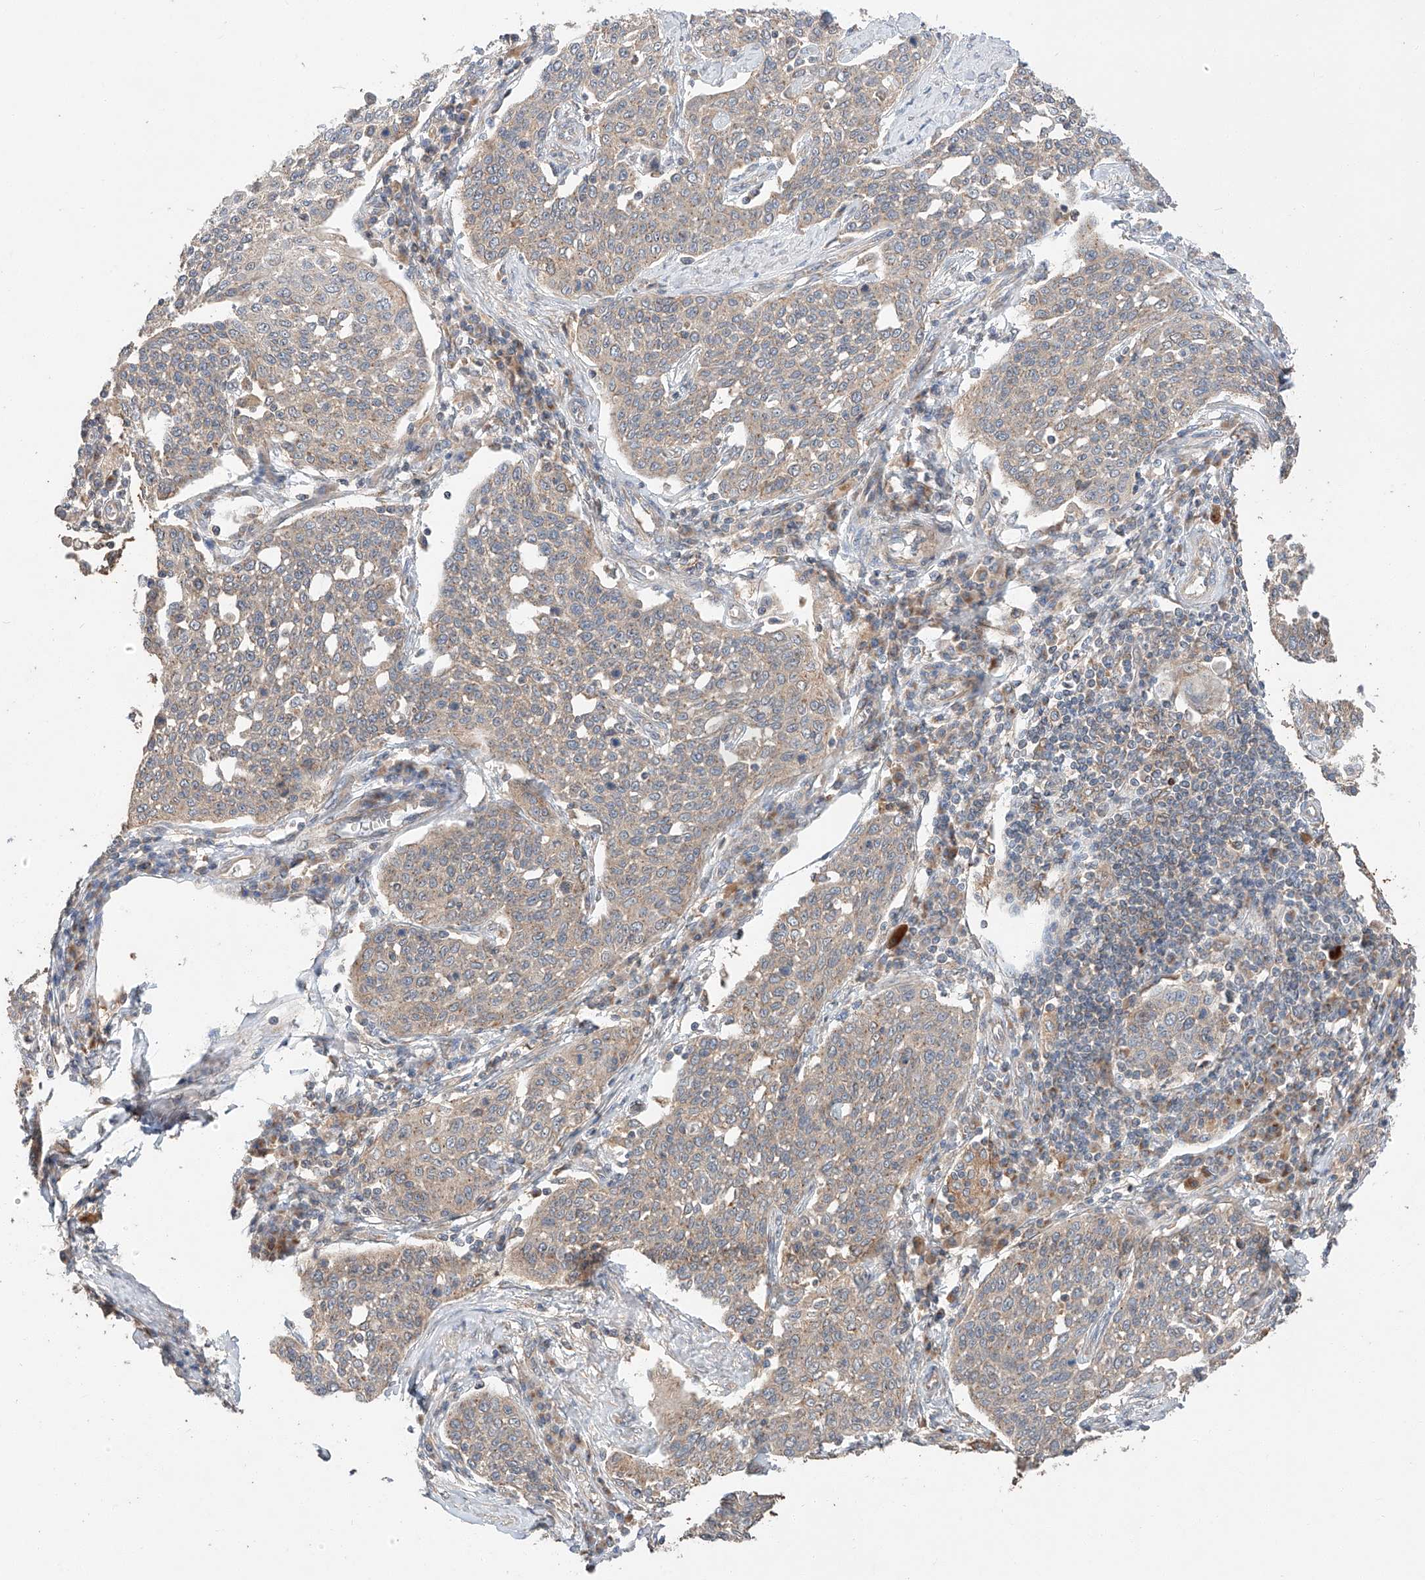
{"staining": {"intensity": "weak", "quantity": "25%-75%", "location": "cytoplasmic/membranous"}, "tissue": "cervical cancer", "cell_type": "Tumor cells", "image_type": "cancer", "snomed": [{"axis": "morphology", "description": "Squamous cell carcinoma, NOS"}, {"axis": "topography", "description": "Cervix"}], "caption": "Approximately 25%-75% of tumor cells in cervical cancer (squamous cell carcinoma) show weak cytoplasmic/membranous protein expression as visualized by brown immunohistochemical staining.", "gene": "XPNPEP1", "patient": {"sex": "female", "age": 34}}